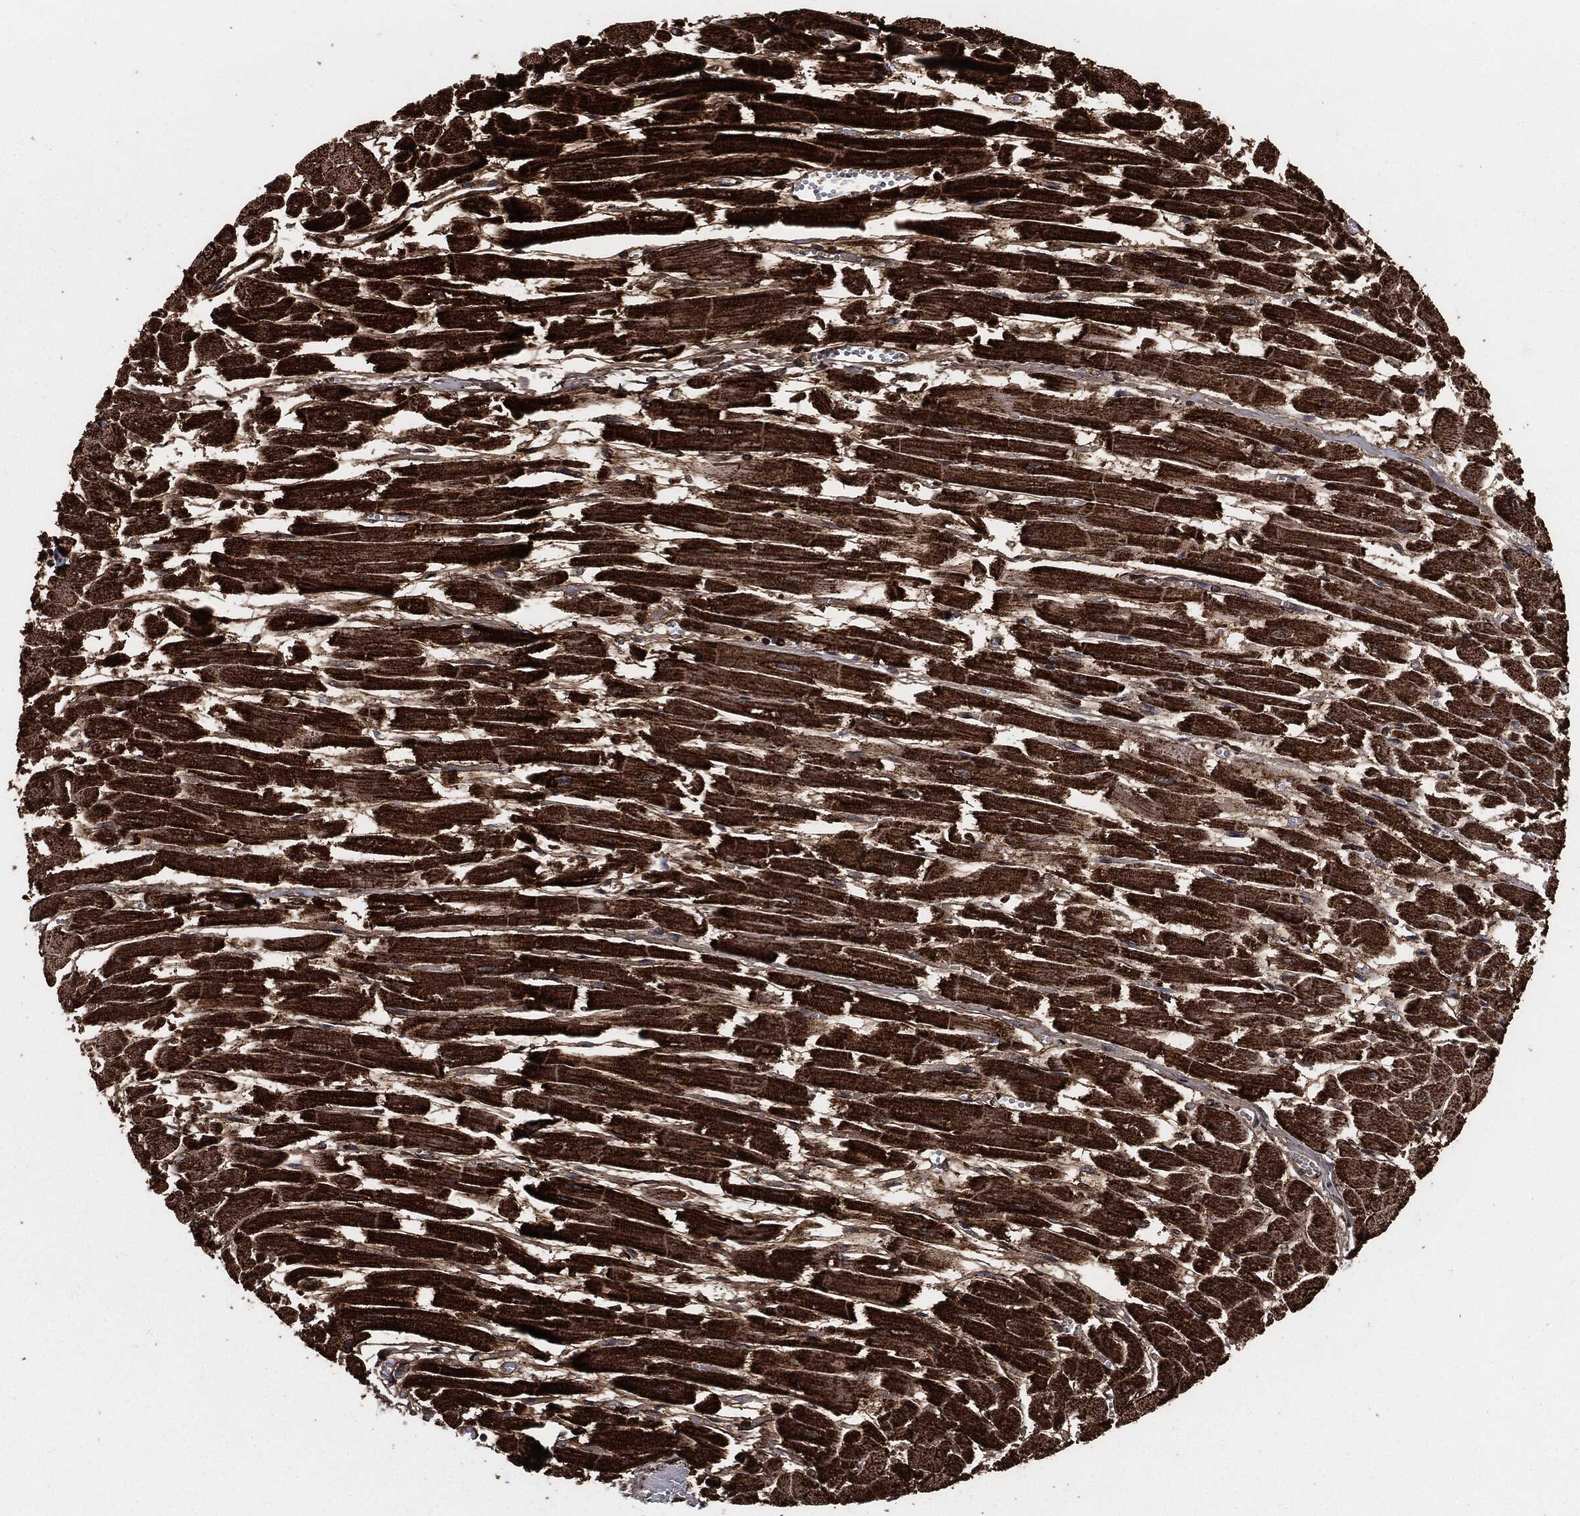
{"staining": {"intensity": "strong", "quantity": ">75%", "location": "cytoplasmic/membranous"}, "tissue": "heart muscle", "cell_type": "Cardiomyocytes", "image_type": "normal", "snomed": [{"axis": "morphology", "description": "Normal tissue, NOS"}, {"axis": "topography", "description": "Heart"}], "caption": "Immunohistochemical staining of benign heart muscle reveals high levels of strong cytoplasmic/membranous expression in about >75% of cardiomyocytes.", "gene": "FH", "patient": {"sex": "female", "age": 52}}